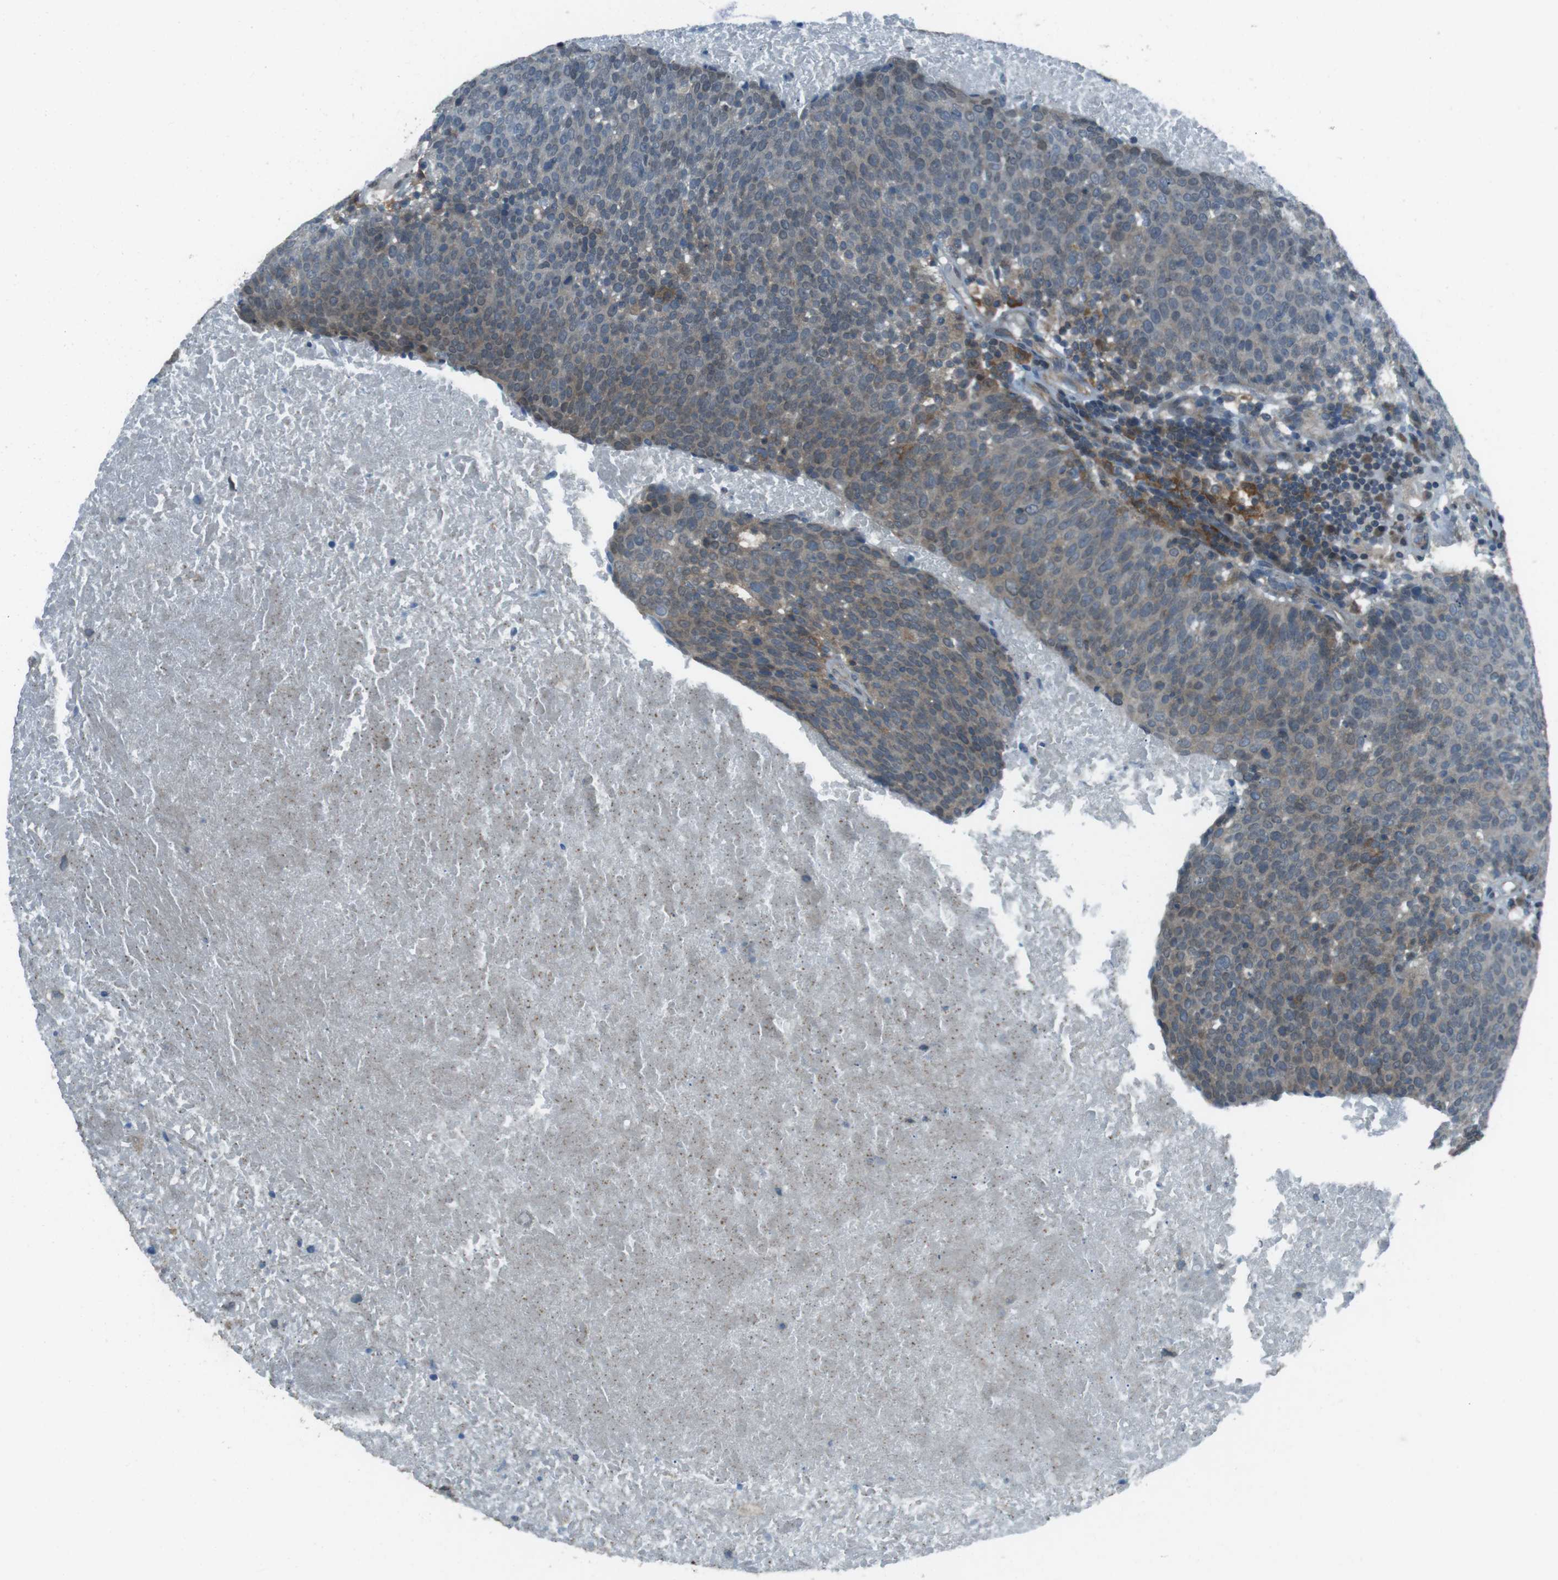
{"staining": {"intensity": "weak", "quantity": "<25%", "location": "cytoplasmic/membranous"}, "tissue": "head and neck cancer", "cell_type": "Tumor cells", "image_type": "cancer", "snomed": [{"axis": "morphology", "description": "Squamous cell carcinoma, NOS"}, {"axis": "morphology", "description": "Squamous cell carcinoma, metastatic, NOS"}, {"axis": "topography", "description": "Lymph node"}, {"axis": "topography", "description": "Head-Neck"}], "caption": "A micrograph of head and neck metastatic squamous cell carcinoma stained for a protein shows no brown staining in tumor cells.", "gene": "MFAP3", "patient": {"sex": "male", "age": 62}}